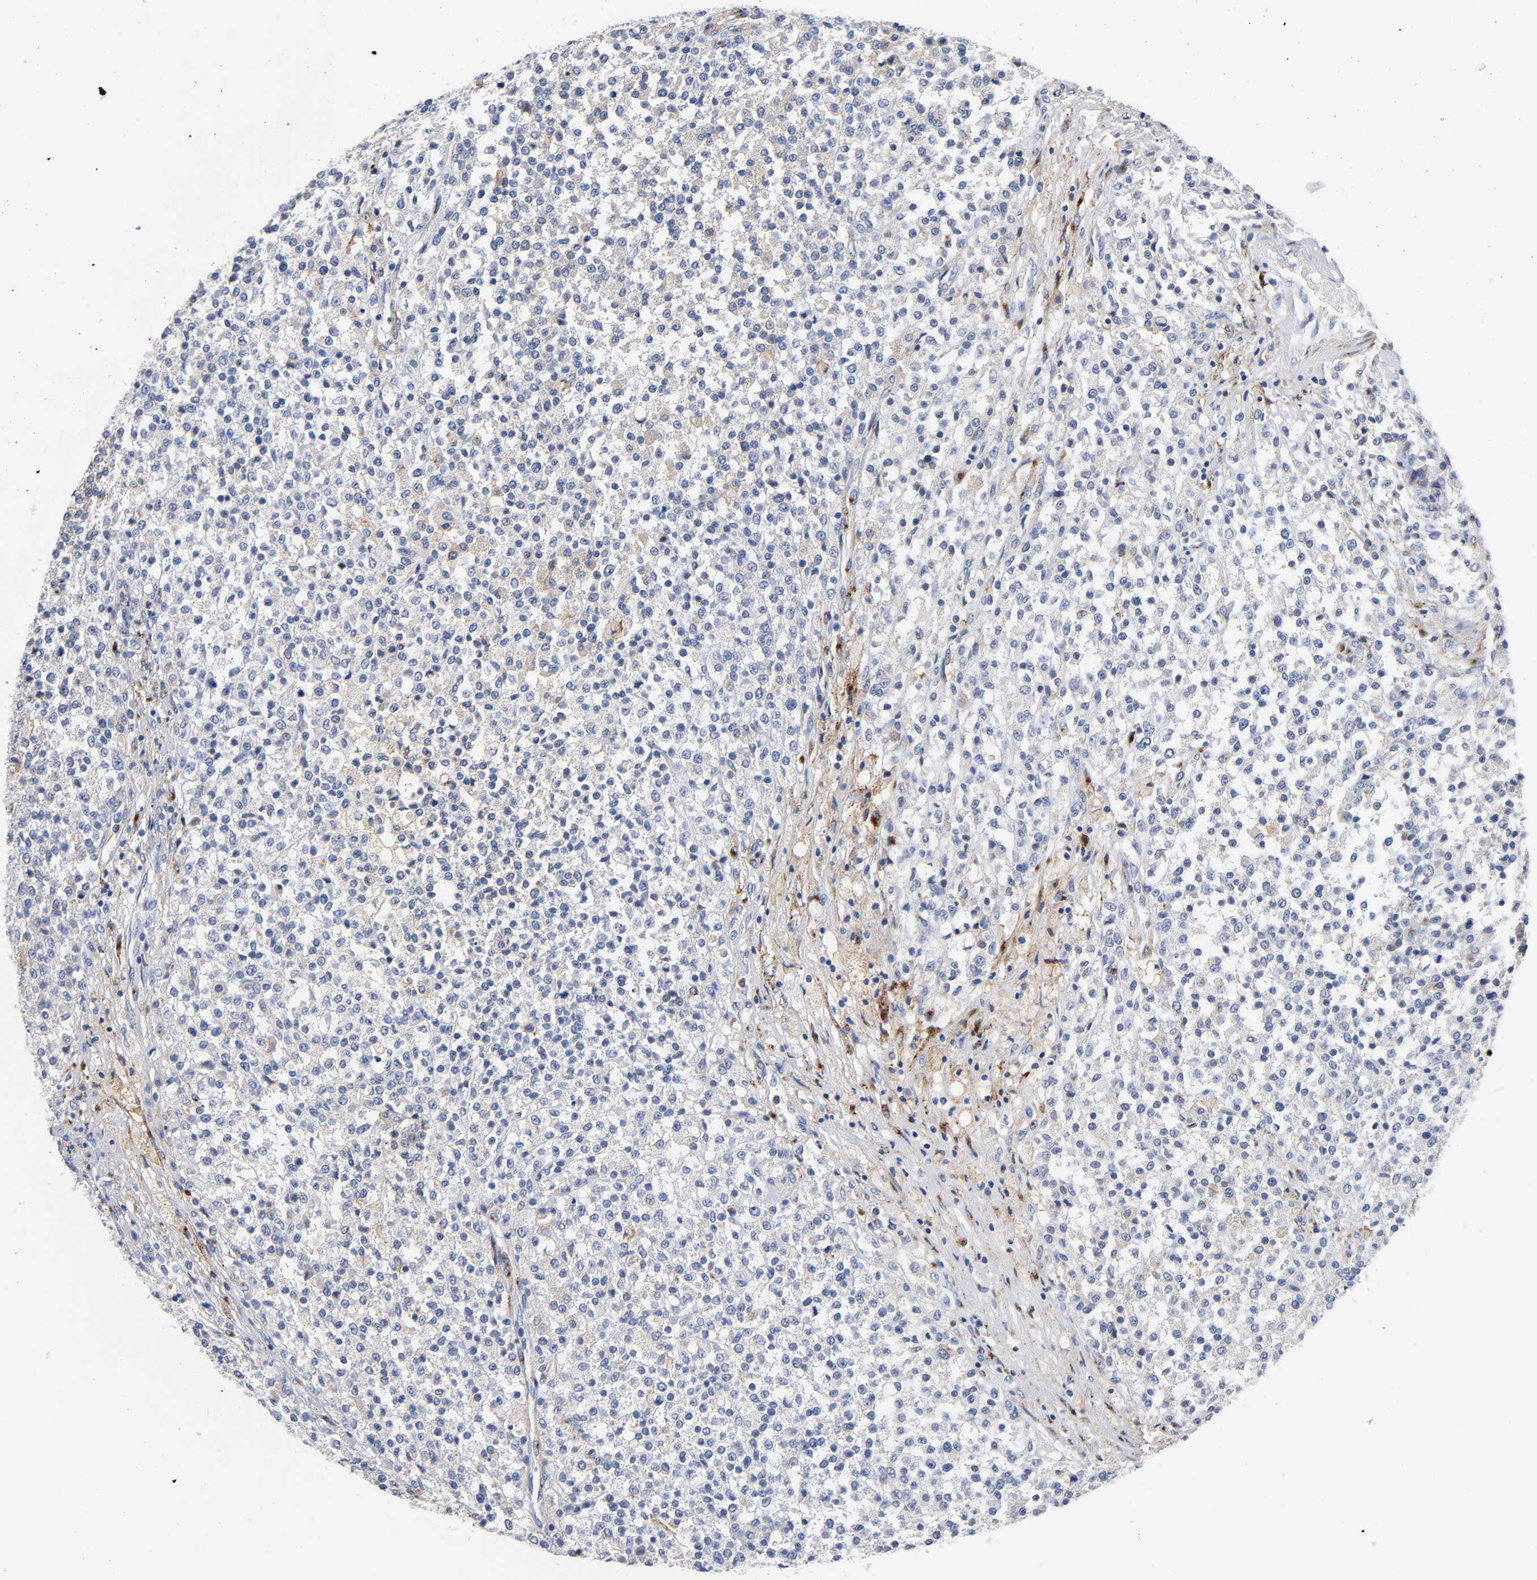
{"staining": {"intensity": "negative", "quantity": "none", "location": "none"}, "tissue": "testis cancer", "cell_type": "Tumor cells", "image_type": "cancer", "snomed": [{"axis": "morphology", "description": "Seminoma, NOS"}, {"axis": "topography", "description": "Testis"}], "caption": "Testis cancer (seminoma) stained for a protein using IHC reveals no expression tumor cells.", "gene": "LRP1", "patient": {"sex": "male", "age": 59}}